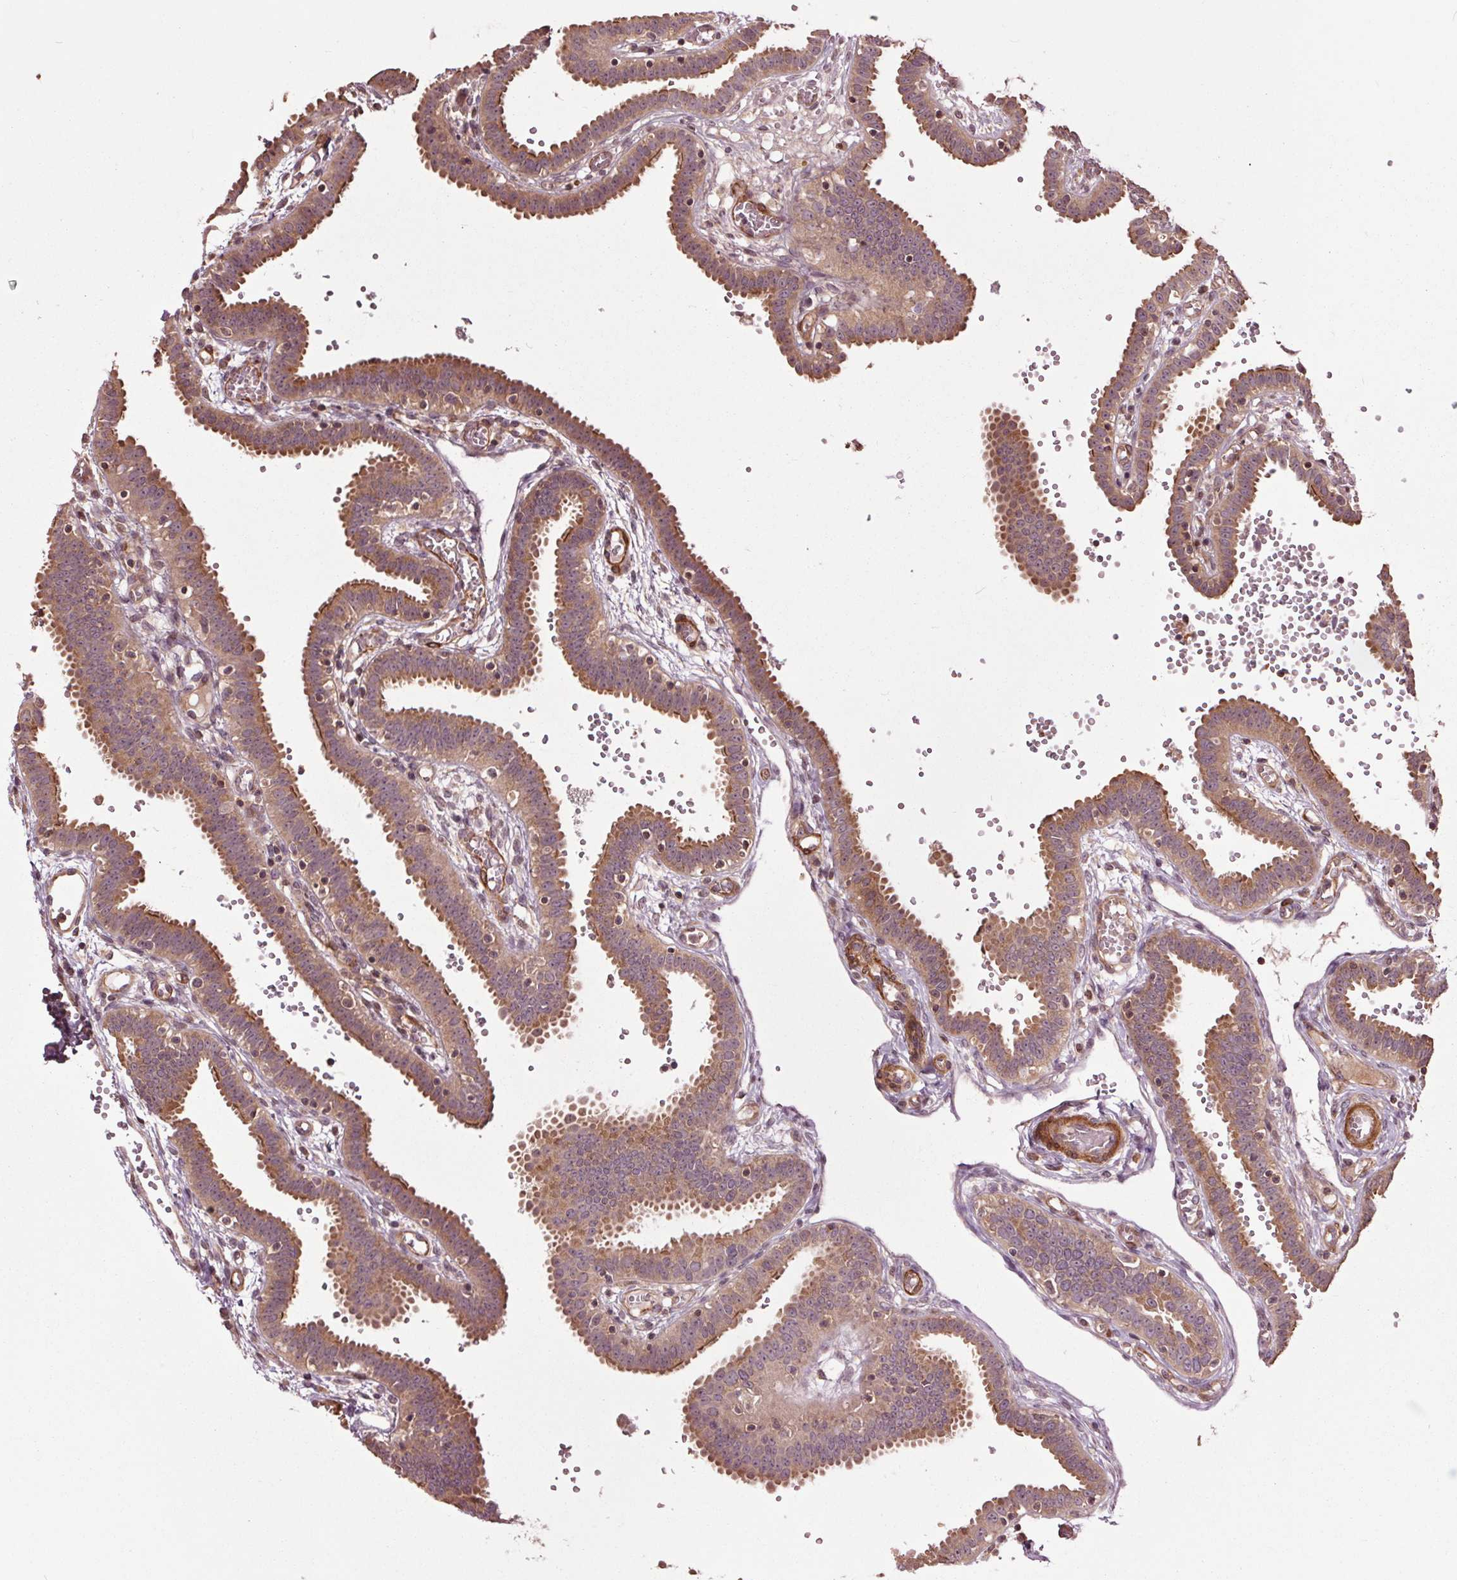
{"staining": {"intensity": "moderate", "quantity": ">75%", "location": "cytoplasmic/membranous"}, "tissue": "fallopian tube", "cell_type": "Glandular cells", "image_type": "normal", "snomed": [{"axis": "morphology", "description": "Normal tissue, NOS"}, {"axis": "topography", "description": "Fallopian tube"}], "caption": "IHC (DAB (3,3'-diaminobenzidine)) staining of normal human fallopian tube reveals moderate cytoplasmic/membranous protein staining in approximately >75% of glandular cells. (brown staining indicates protein expression, while blue staining denotes nuclei).", "gene": "CEP95", "patient": {"sex": "female", "age": 37}}